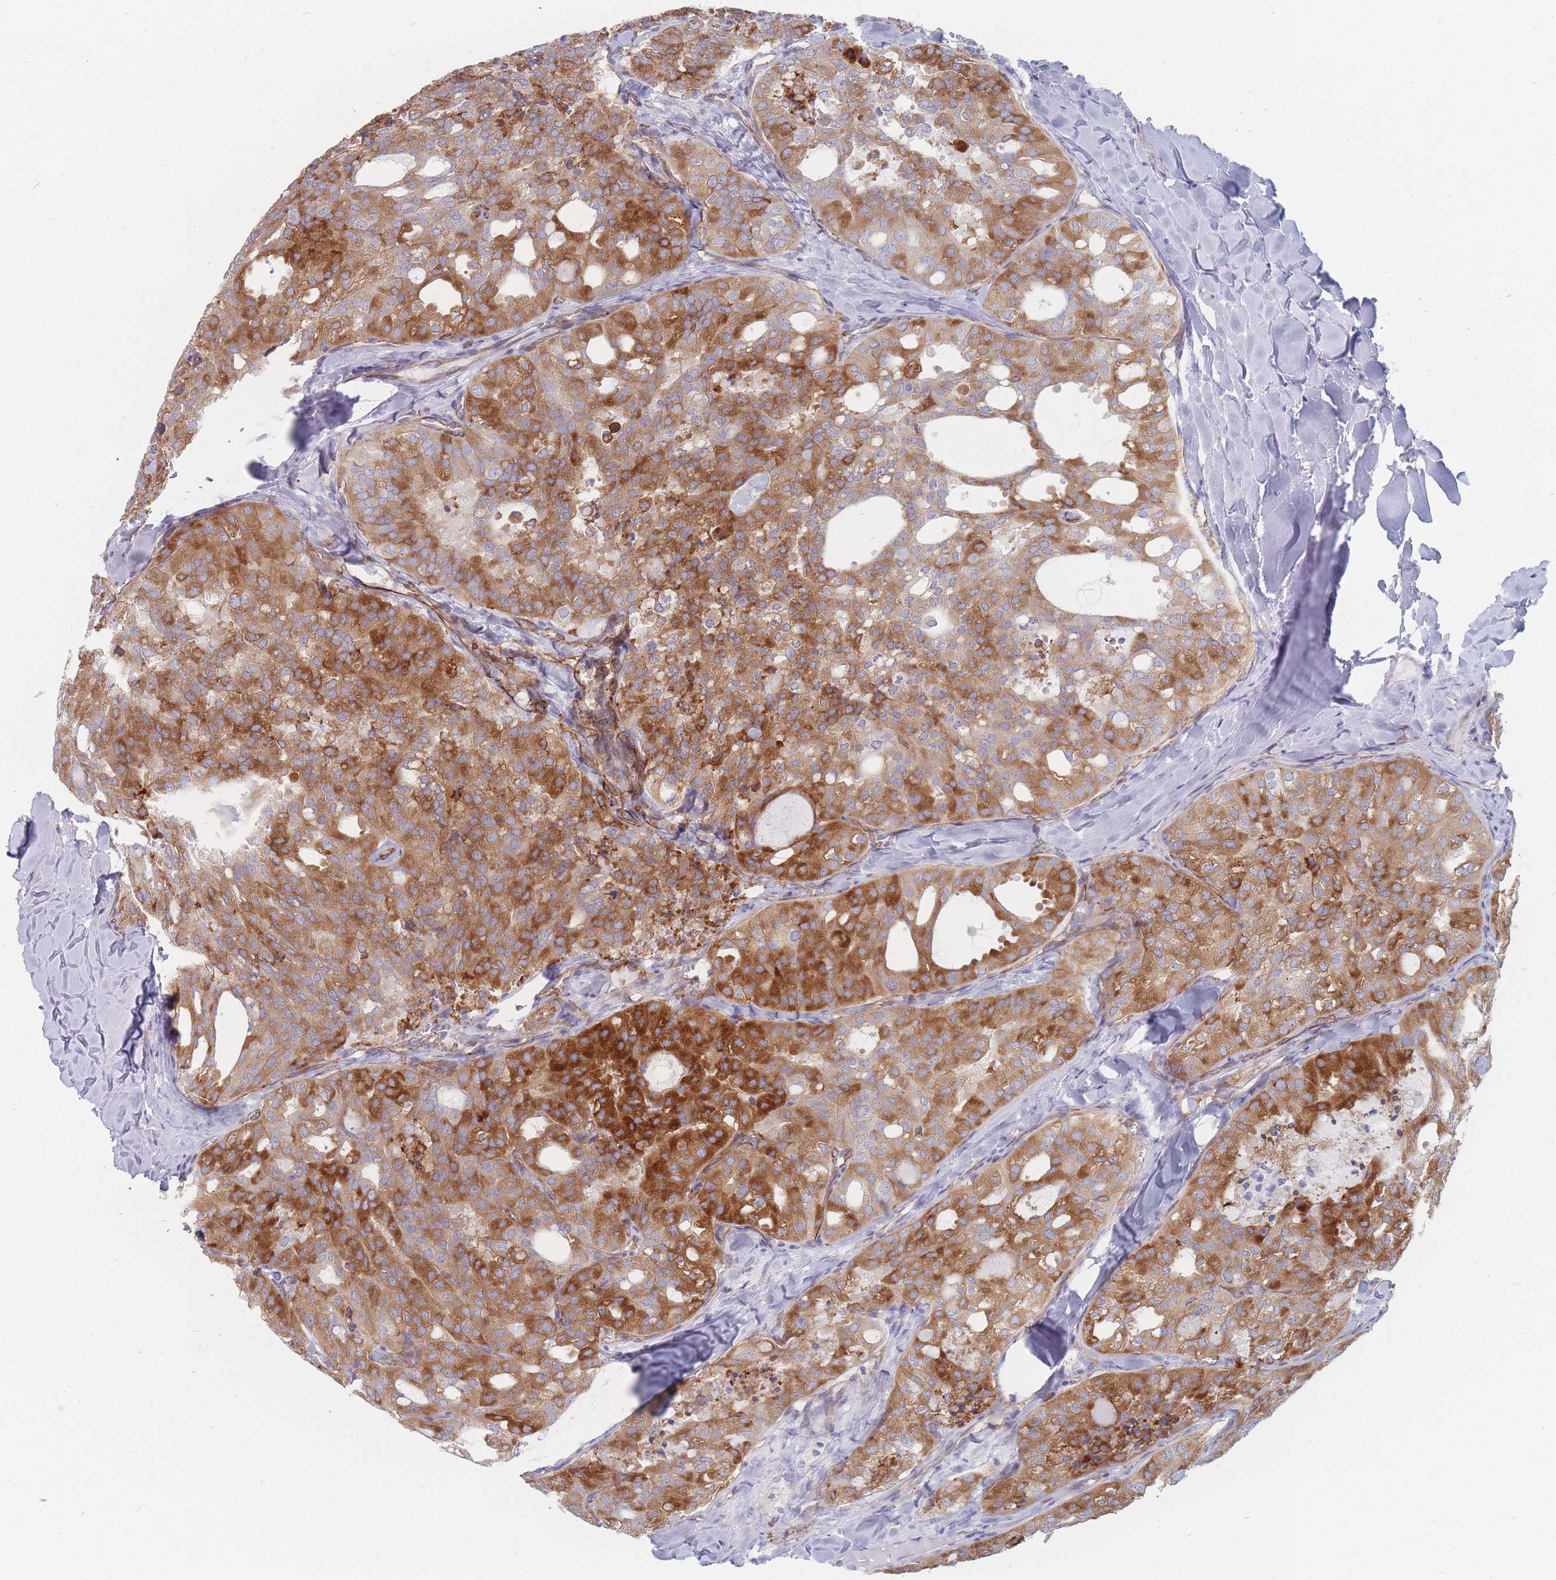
{"staining": {"intensity": "strong", "quantity": ">75%", "location": "cytoplasmic/membranous"}, "tissue": "thyroid cancer", "cell_type": "Tumor cells", "image_type": "cancer", "snomed": [{"axis": "morphology", "description": "Follicular adenoma carcinoma, NOS"}, {"axis": "topography", "description": "Thyroid gland"}], "caption": "A micrograph showing strong cytoplasmic/membranous positivity in about >75% of tumor cells in thyroid cancer (follicular adenoma carcinoma), as visualized by brown immunohistochemical staining.", "gene": "ERBIN", "patient": {"sex": "male", "age": 75}}